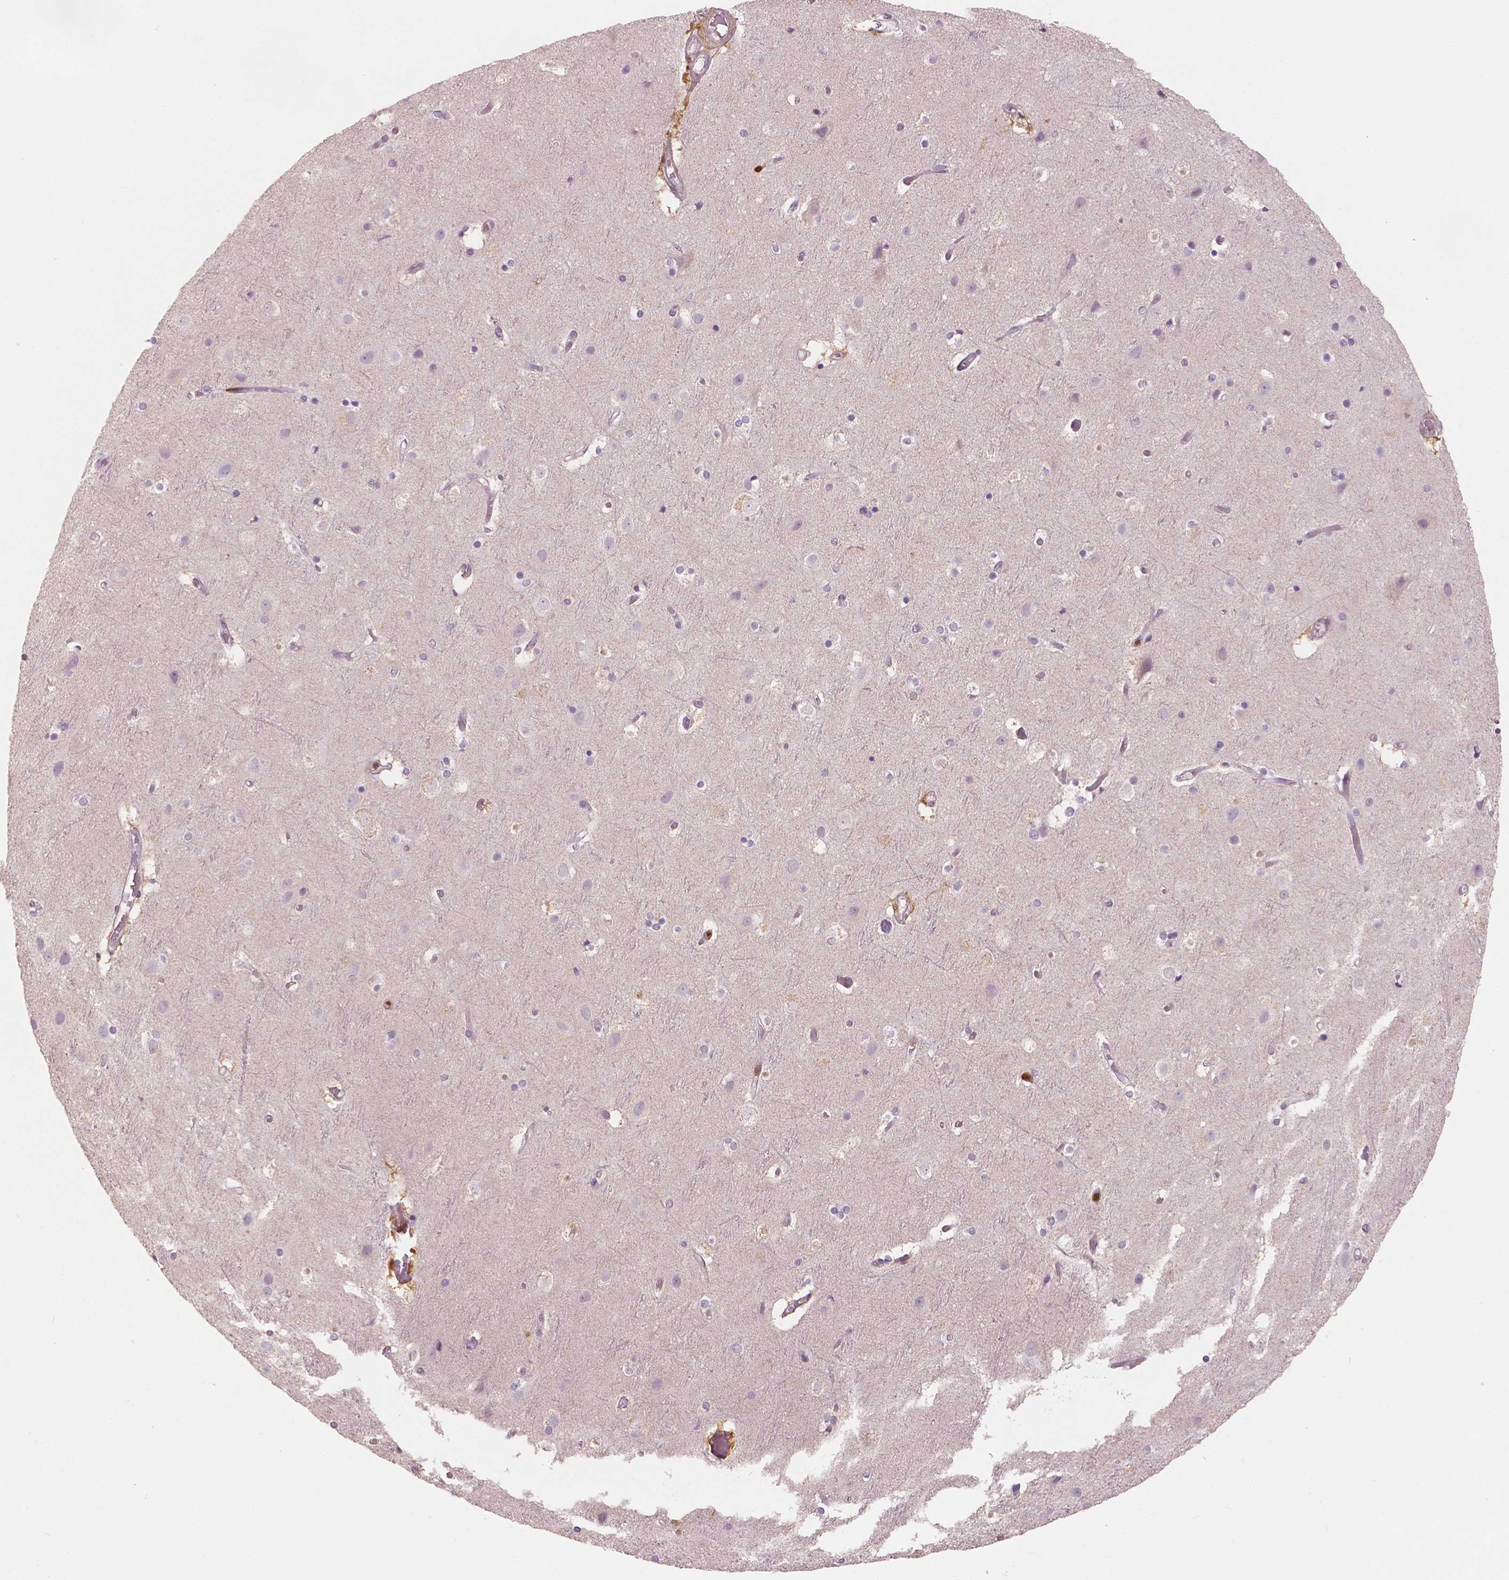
{"staining": {"intensity": "negative", "quantity": "none", "location": "none"}, "tissue": "cerebral cortex", "cell_type": "Endothelial cells", "image_type": "normal", "snomed": [{"axis": "morphology", "description": "Normal tissue, NOS"}, {"axis": "topography", "description": "Cerebral cortex"}], "caption": "Micrograph shows no protein positivity in endothelial cells of normal cerebral cortex.", "gene": "S100A4", "patient": {"sex": "female", "age": 52}}